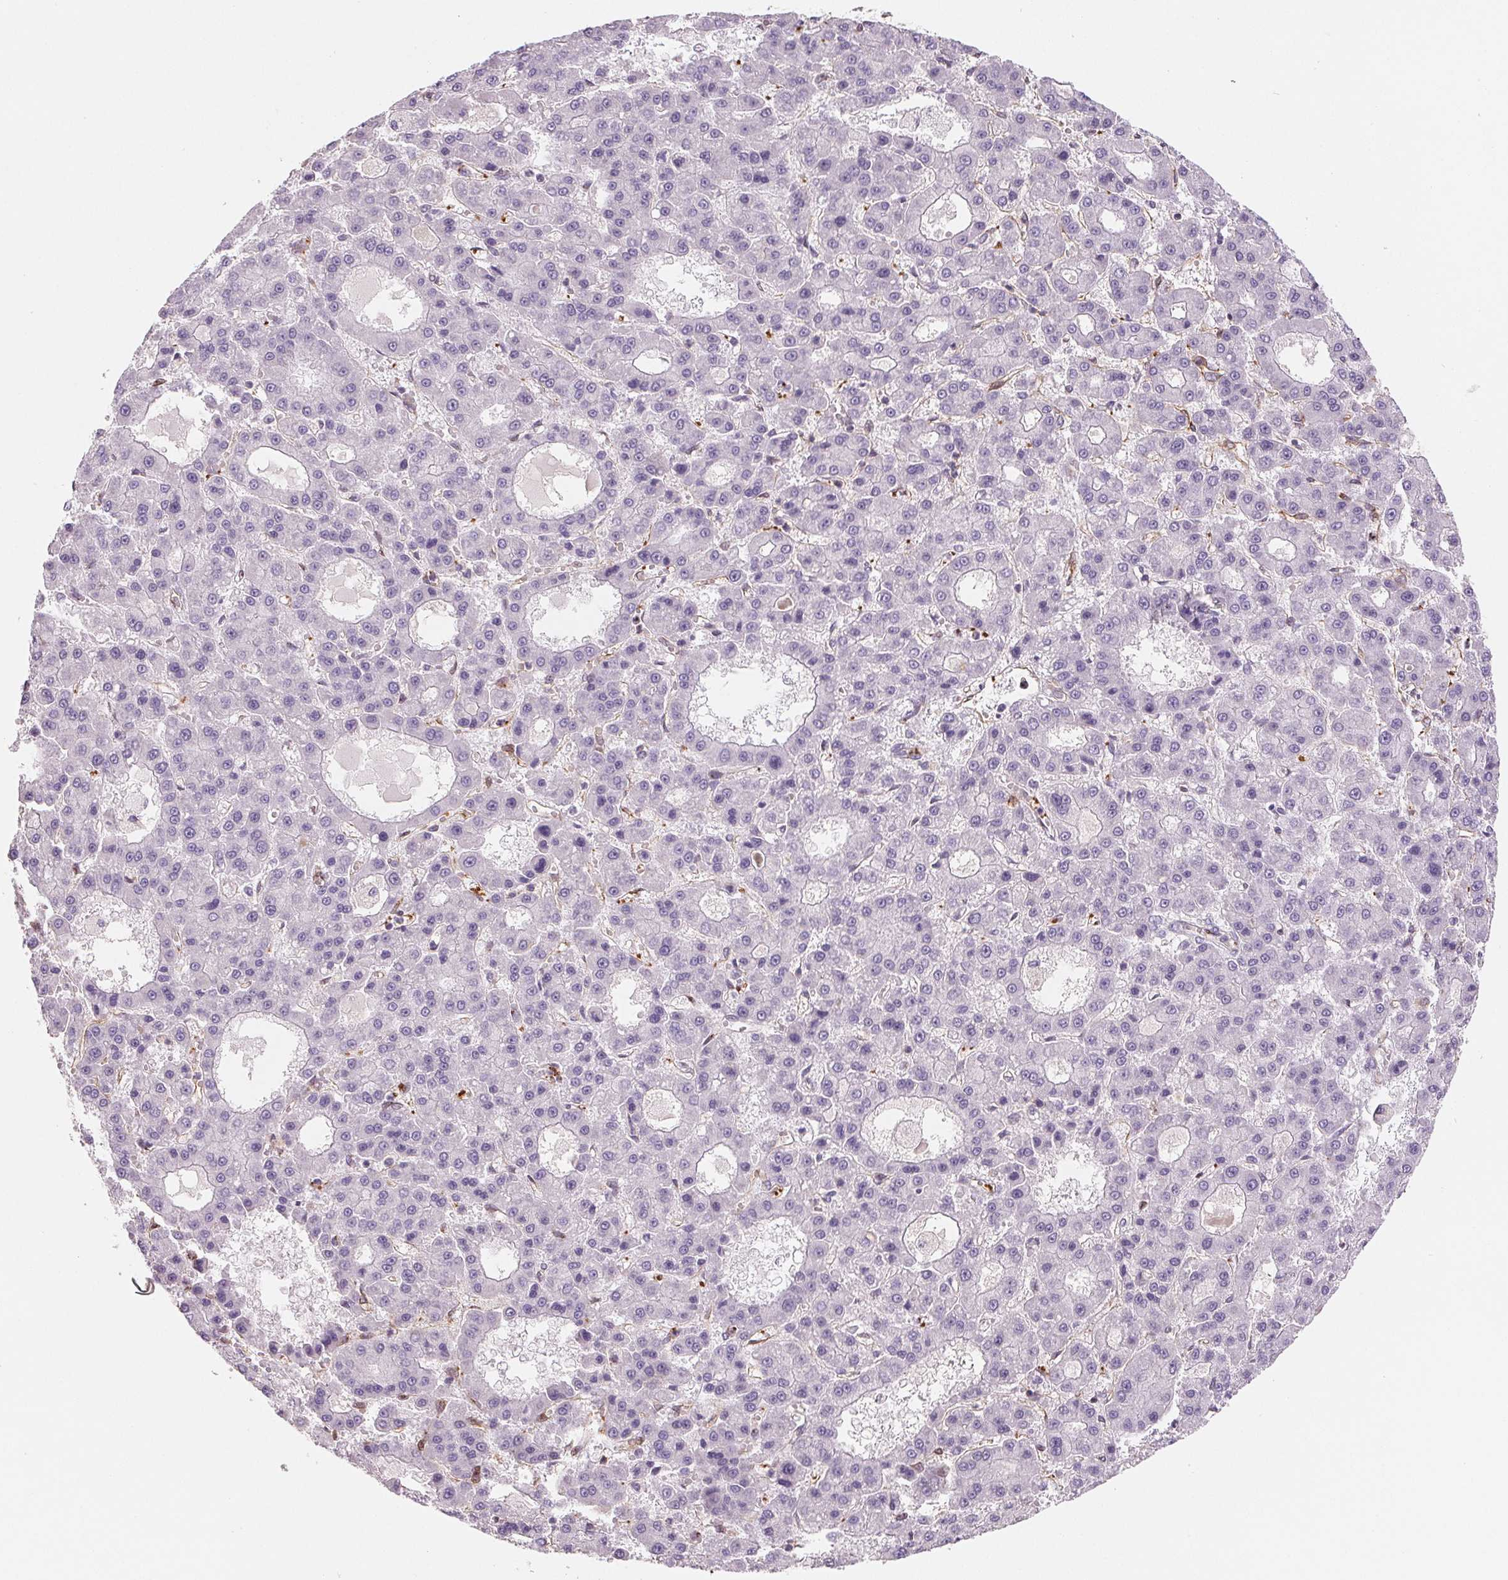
{"staining": {"intensity": "negative", "quantity": "none", "location": "none"}, "tissue": "liver cancer", "cell_type": "Tumor cells", "image_type": "cancer", "snomed": [{"axis": "morphology", "description": "Carcinoma, Hepatocellular, NOS"}, {"axis": "topography", "description": "Liver"}], "caption": "Tumor cells show no significant protein staining in liver cancer (hepatocellular carcinoma).", "gene": "ANKRD13B", "patient": {"sex": "male", "age": 70}}